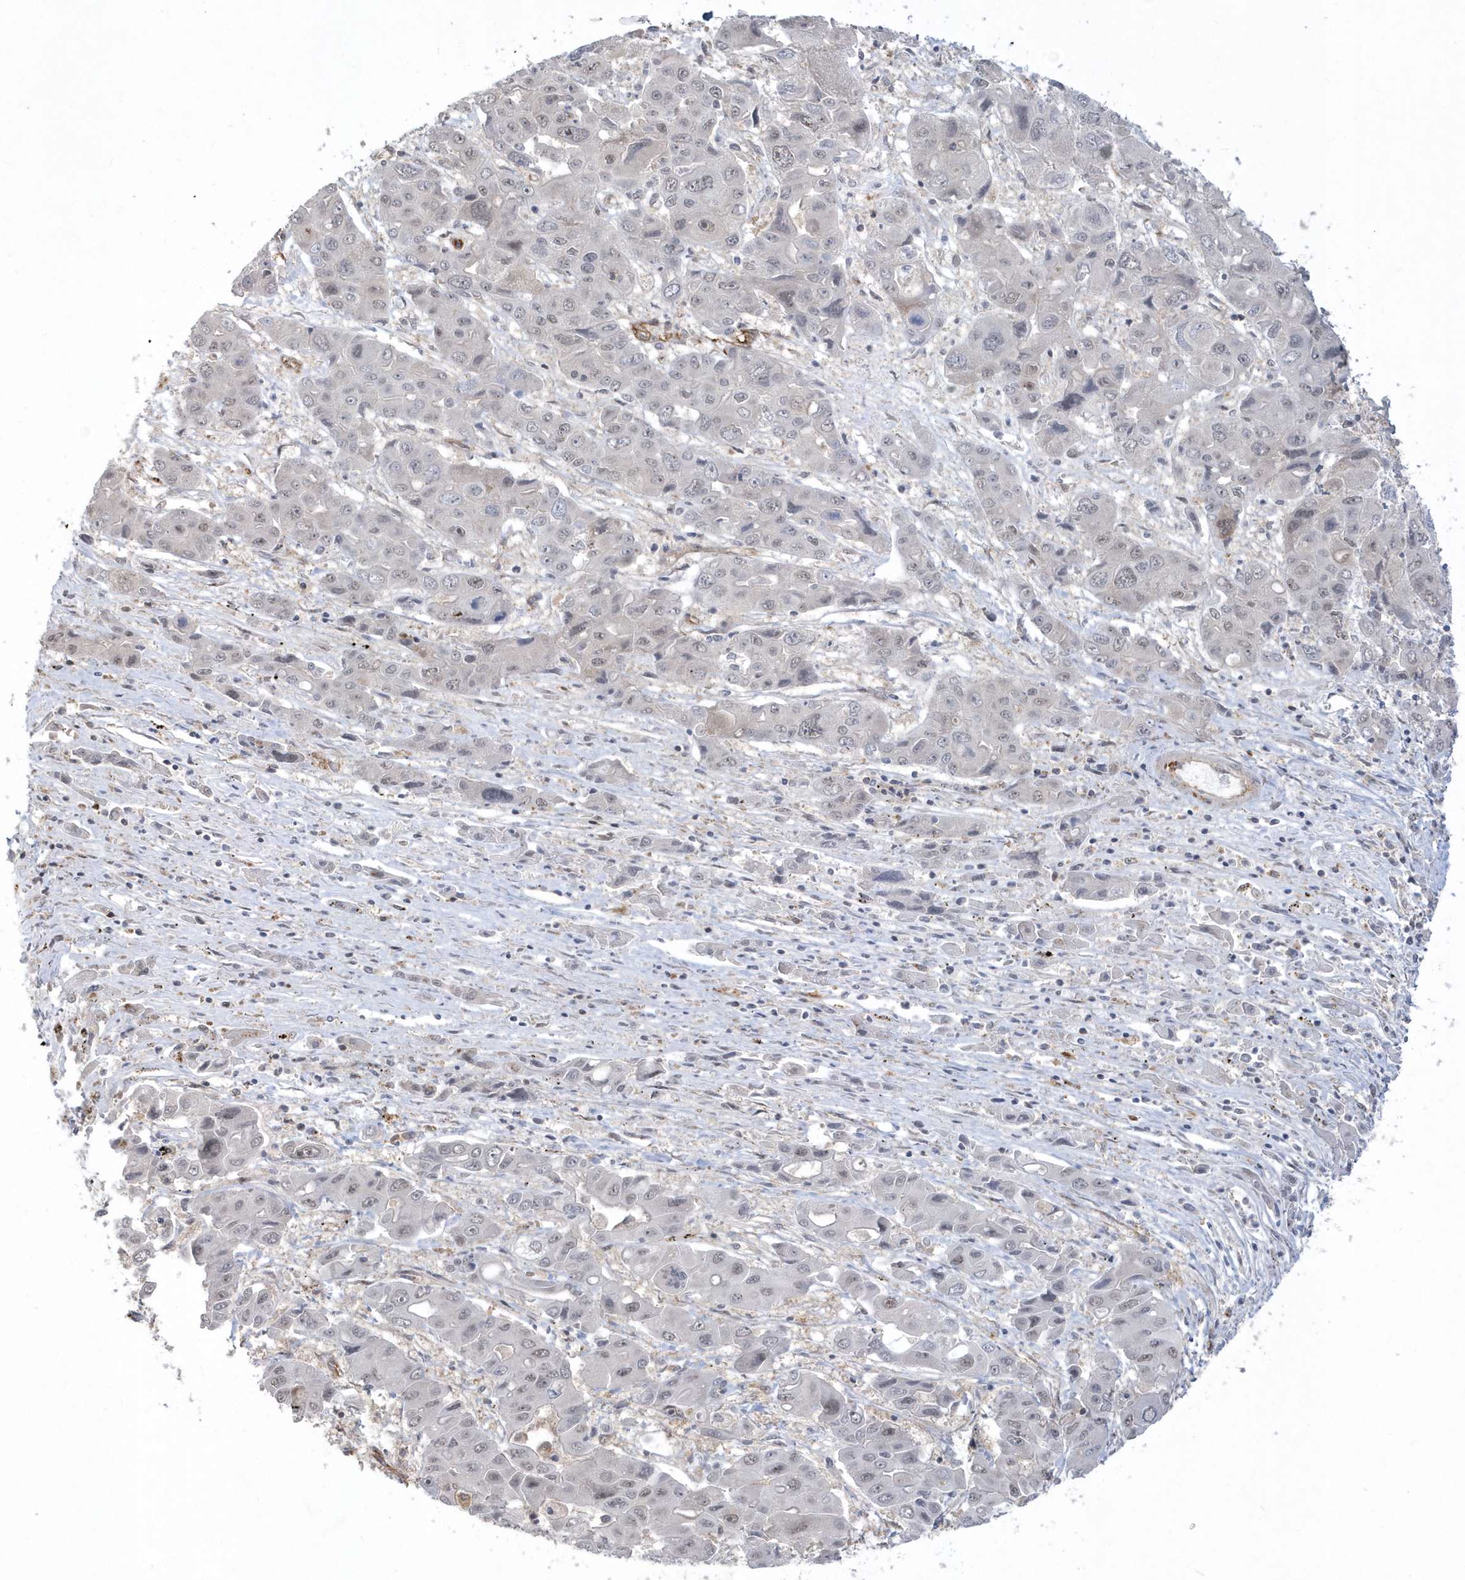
{"staining": {"intensity": "negative", "quantity": "none", "location": "none"}, "tissue": "liver cancer", "cell_type": "Tumor cells", "image_type": "cancer", "snomed": [{"axis": "morphology", "description": "Cholangiocarcinoma"}, {"axis": "topography", "description": "Liver"}], "caption": "DAB (3,3'-diaminobenzidine) immunohistochemical staining of human liver cancer exhibits no significant staining in tumor cells.", "gene": "CRIP3", "patient": {"sex": "male", "age": 67}}